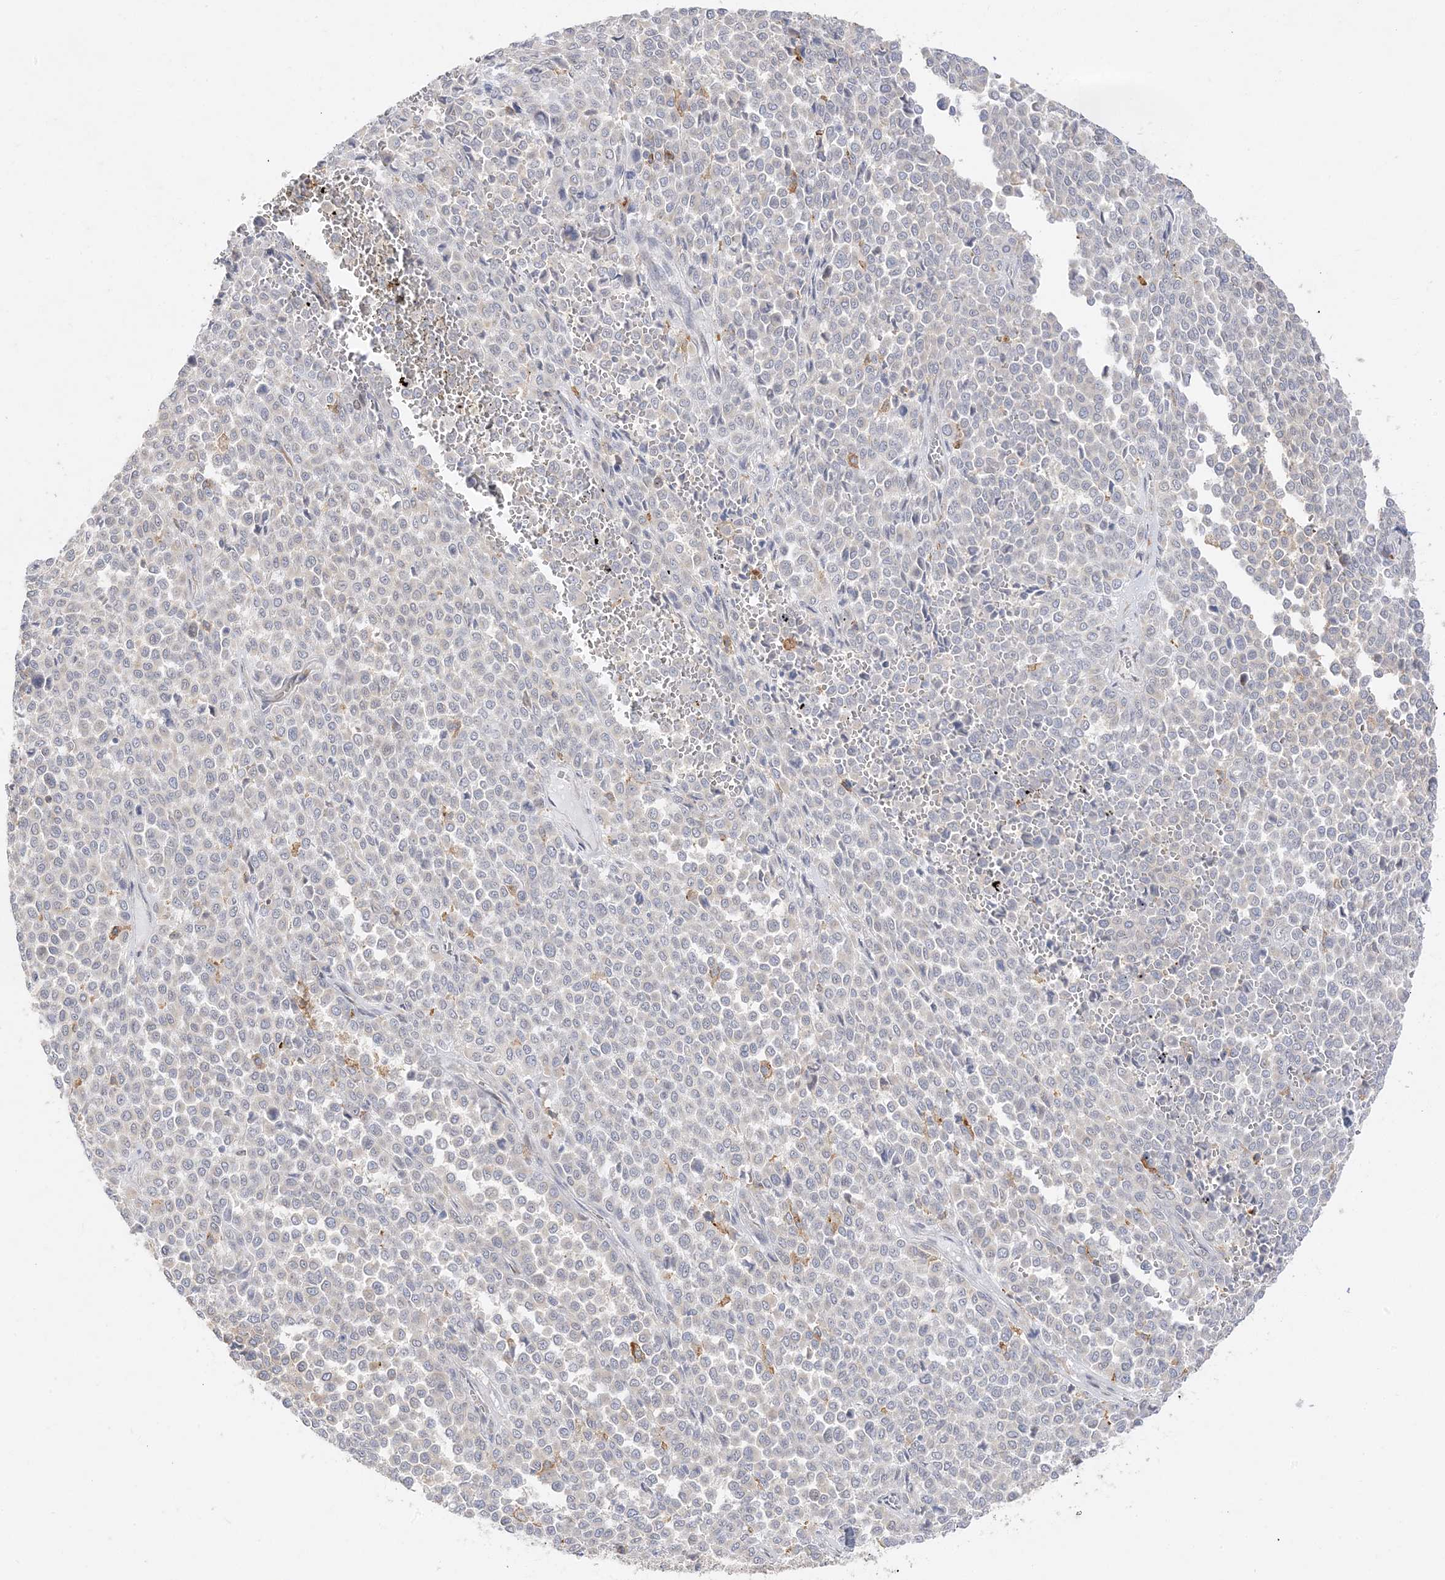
{"staining": {"intensity": "negative", "quantity": "none", "location": "none"}, "tissue": "melanoma", "cell_type": "Tumor cells", "image_type": "cancer", "snomed": [{"axis": "morphology", "description": "Malignant melanoma, Metastatic site"}, {"axis": "topography", "description": "Pancreas"}], "caption": "Melanoma stained for a protein using immunohistochemistry (IHC) demonstrates no staining tumor cells.", "gene": "C2CD2", "patient": {"sex": "female", "age": 30}}